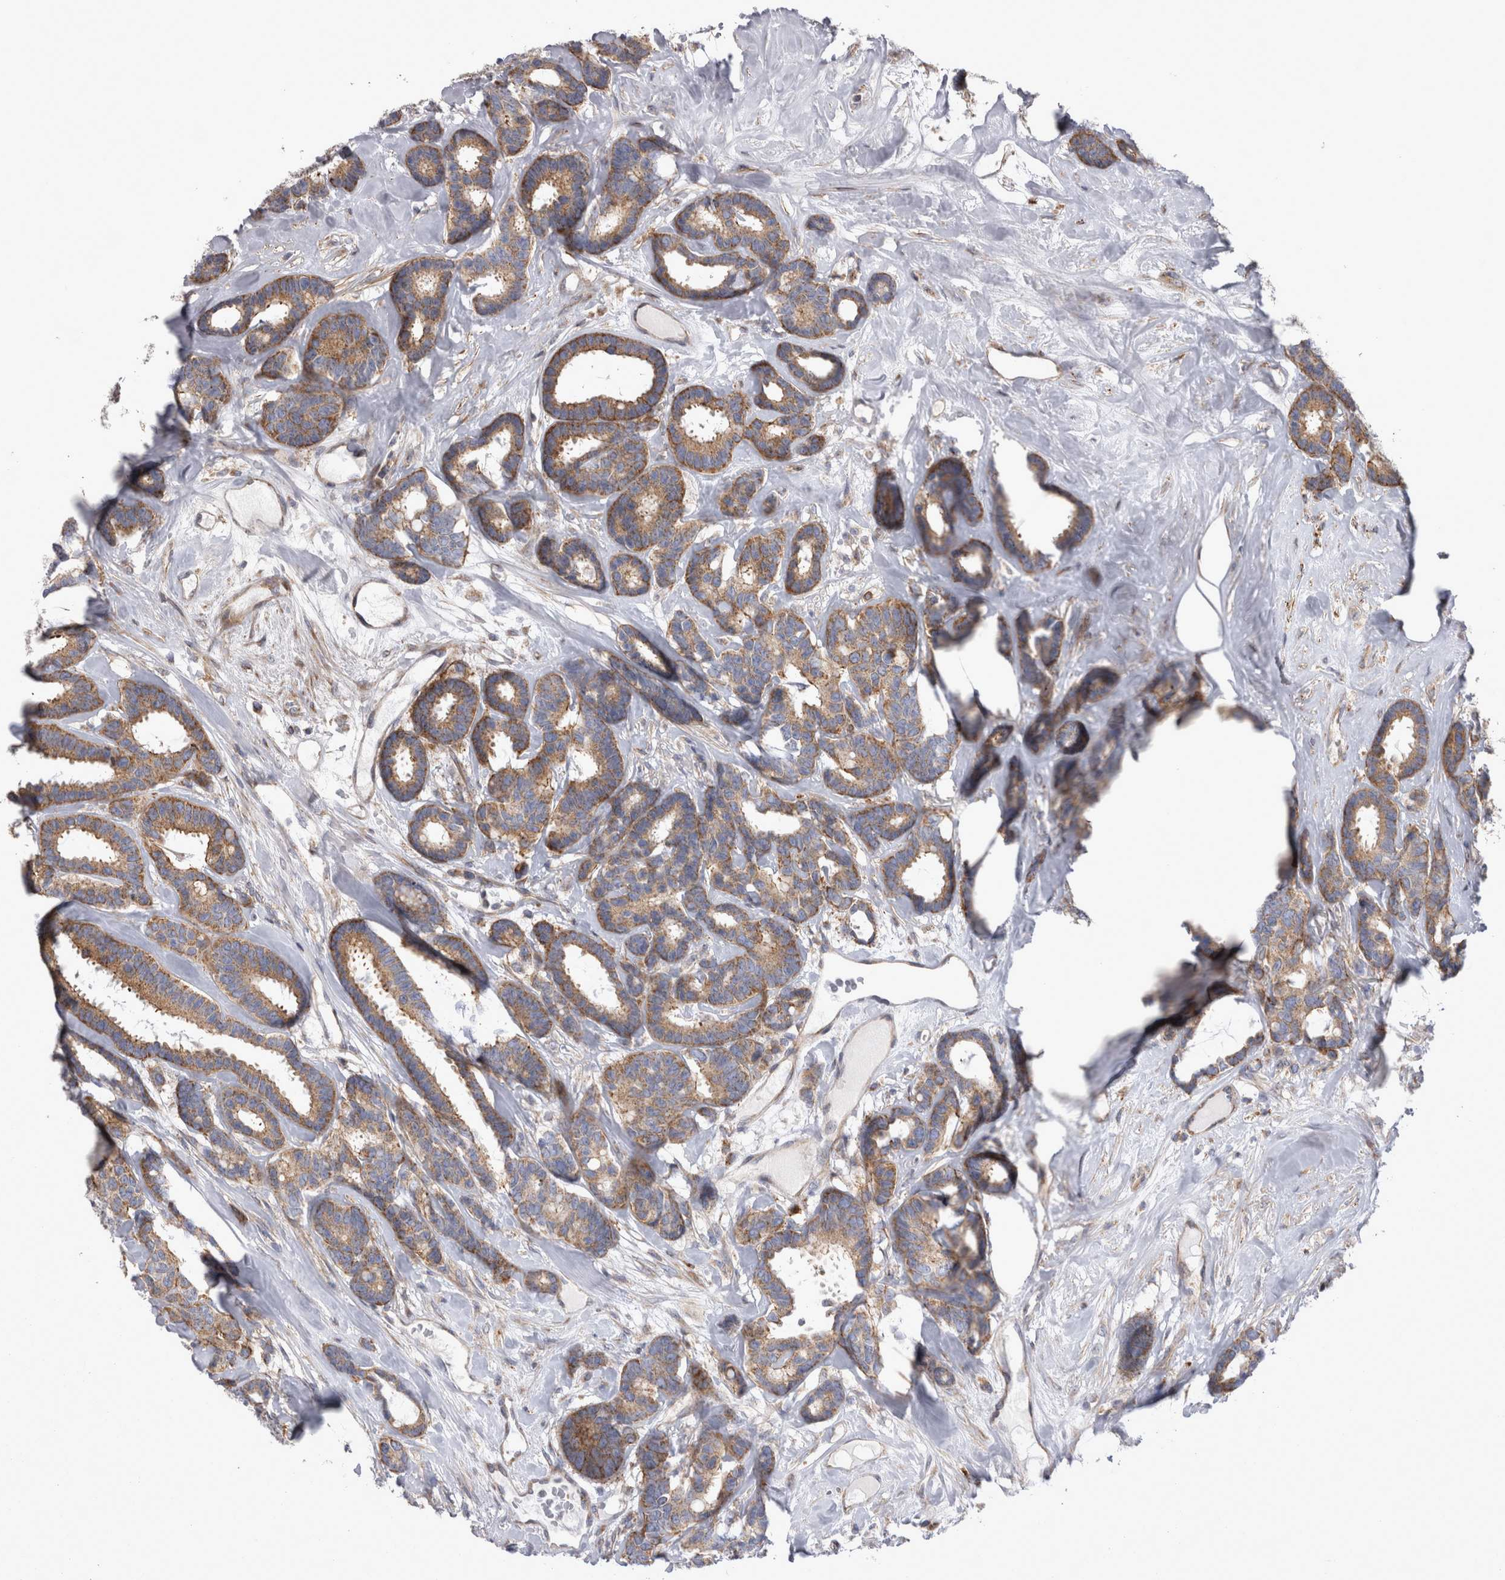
{"staining": {"intensity": "moderate", "quantity": ">75%", "location": "cytoplasmic/membranous"}, "tissue": "breast cancer", "cell_type": "Tumor cells", "image_type": "cancer", "snomed": [{"axis": "morphology", "description": "Duct carcinoma"}, {"axis": "topography", "description": "Breast"}], "caption": "Tumor cells display medium levels of moderate cytoplasmic/membranous expression in about >75% of cells in breast cancer. The protein of interest is shown in brown color, while the nuclei are stained blue.", "gene": "TSPOAP1", "patient": {"sex": "female", "age": 87}}